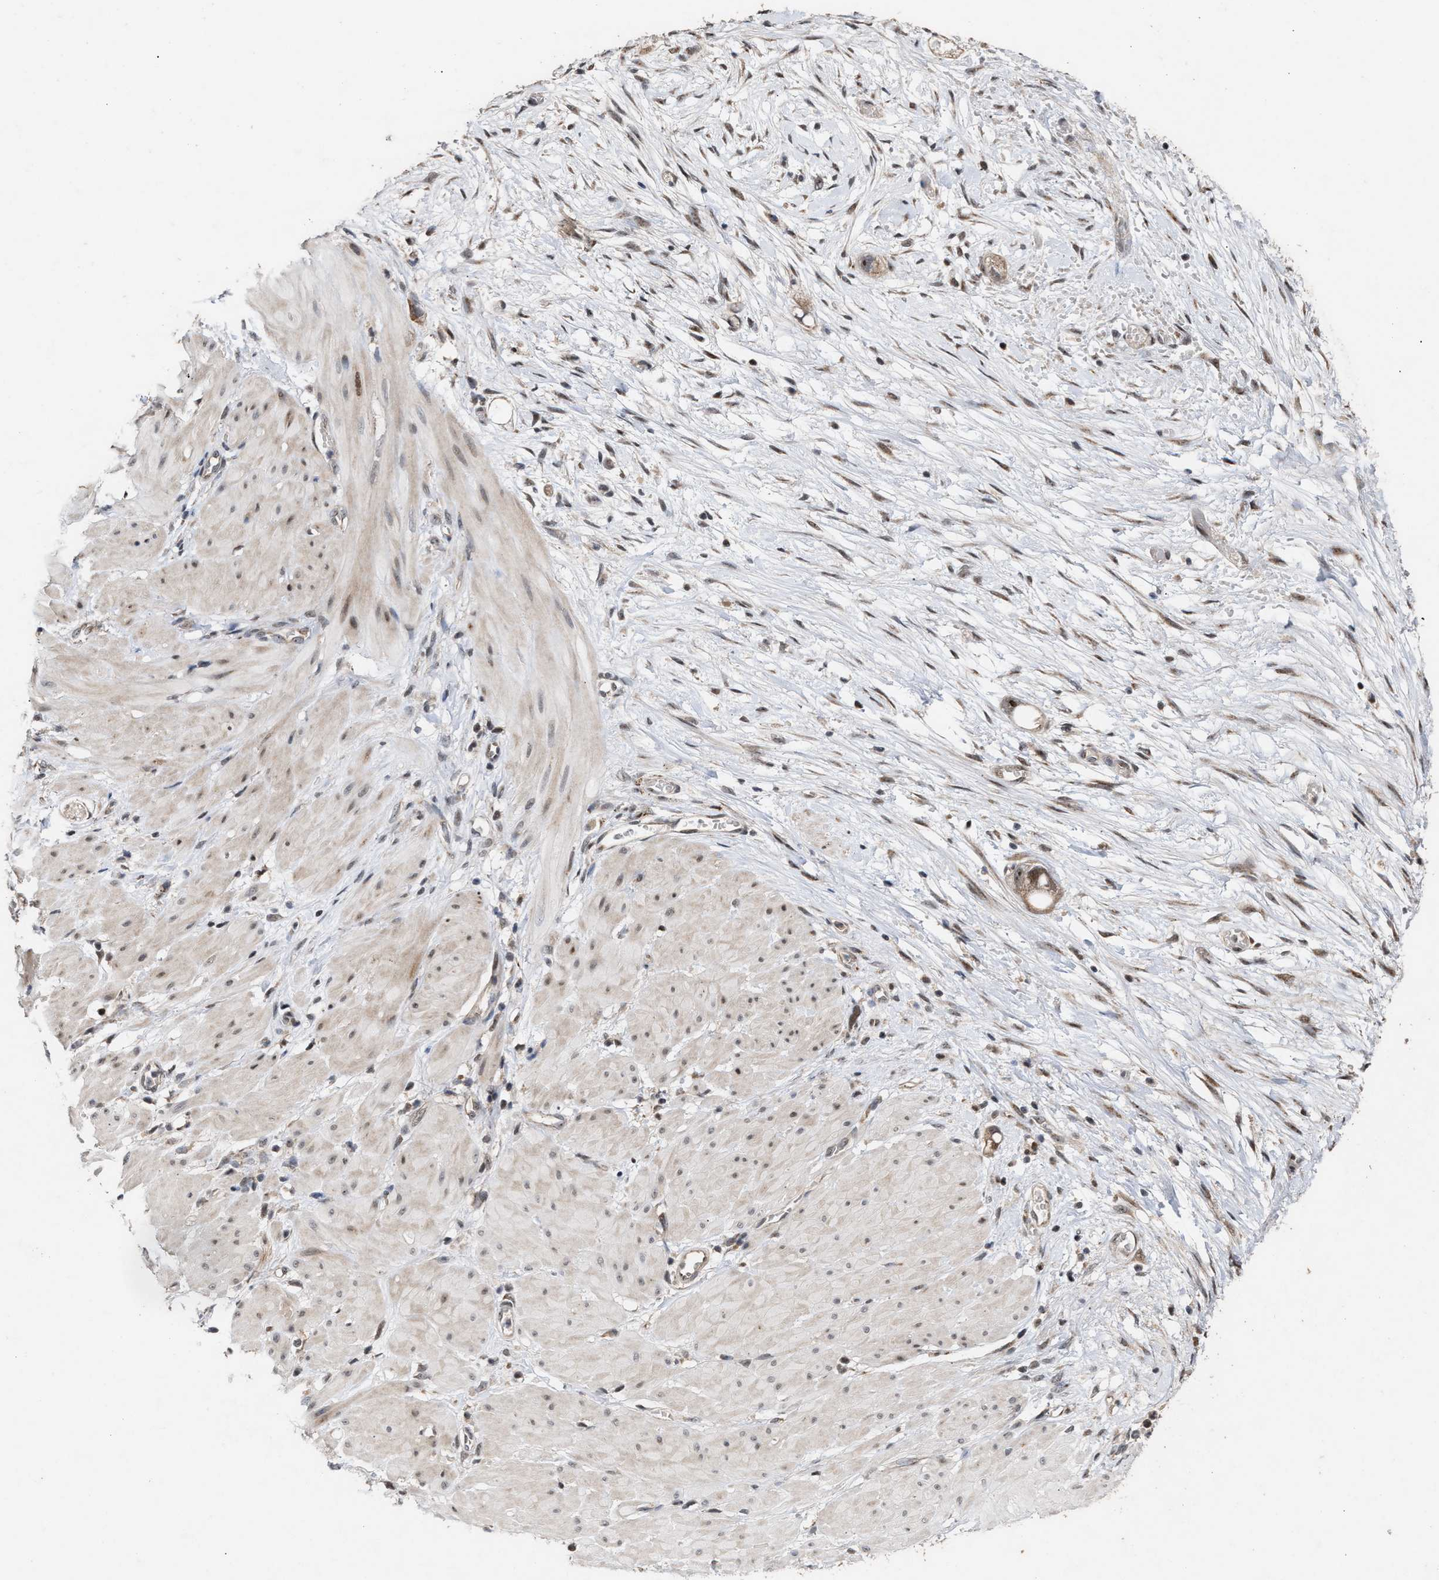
{"staining": {"intensity": "weak", "quantity": ">75%", "location": "cytoplasmic/membranous"}, "tissue": "stomach cancer", "cell_type": "Tumor cells", "image_type": "cancer", "snomed": [{"axis": "morphology", "description": "Adenocarcinoma, NOS"}, {"axis": "topography", "description": "Stomach"}, {"axis": "topography", "description": "Stomach, lower"}], "caption": "Protein staining of stomach adenocarcinoma tissue exhibits weak cytoplasmic/membranous positivity in approximately >75% of tumor cells. (IHC, brightfield microscopy, high magnification).", "gene": "MKNK2", "patient": {"sex": "female", "age": 48}}